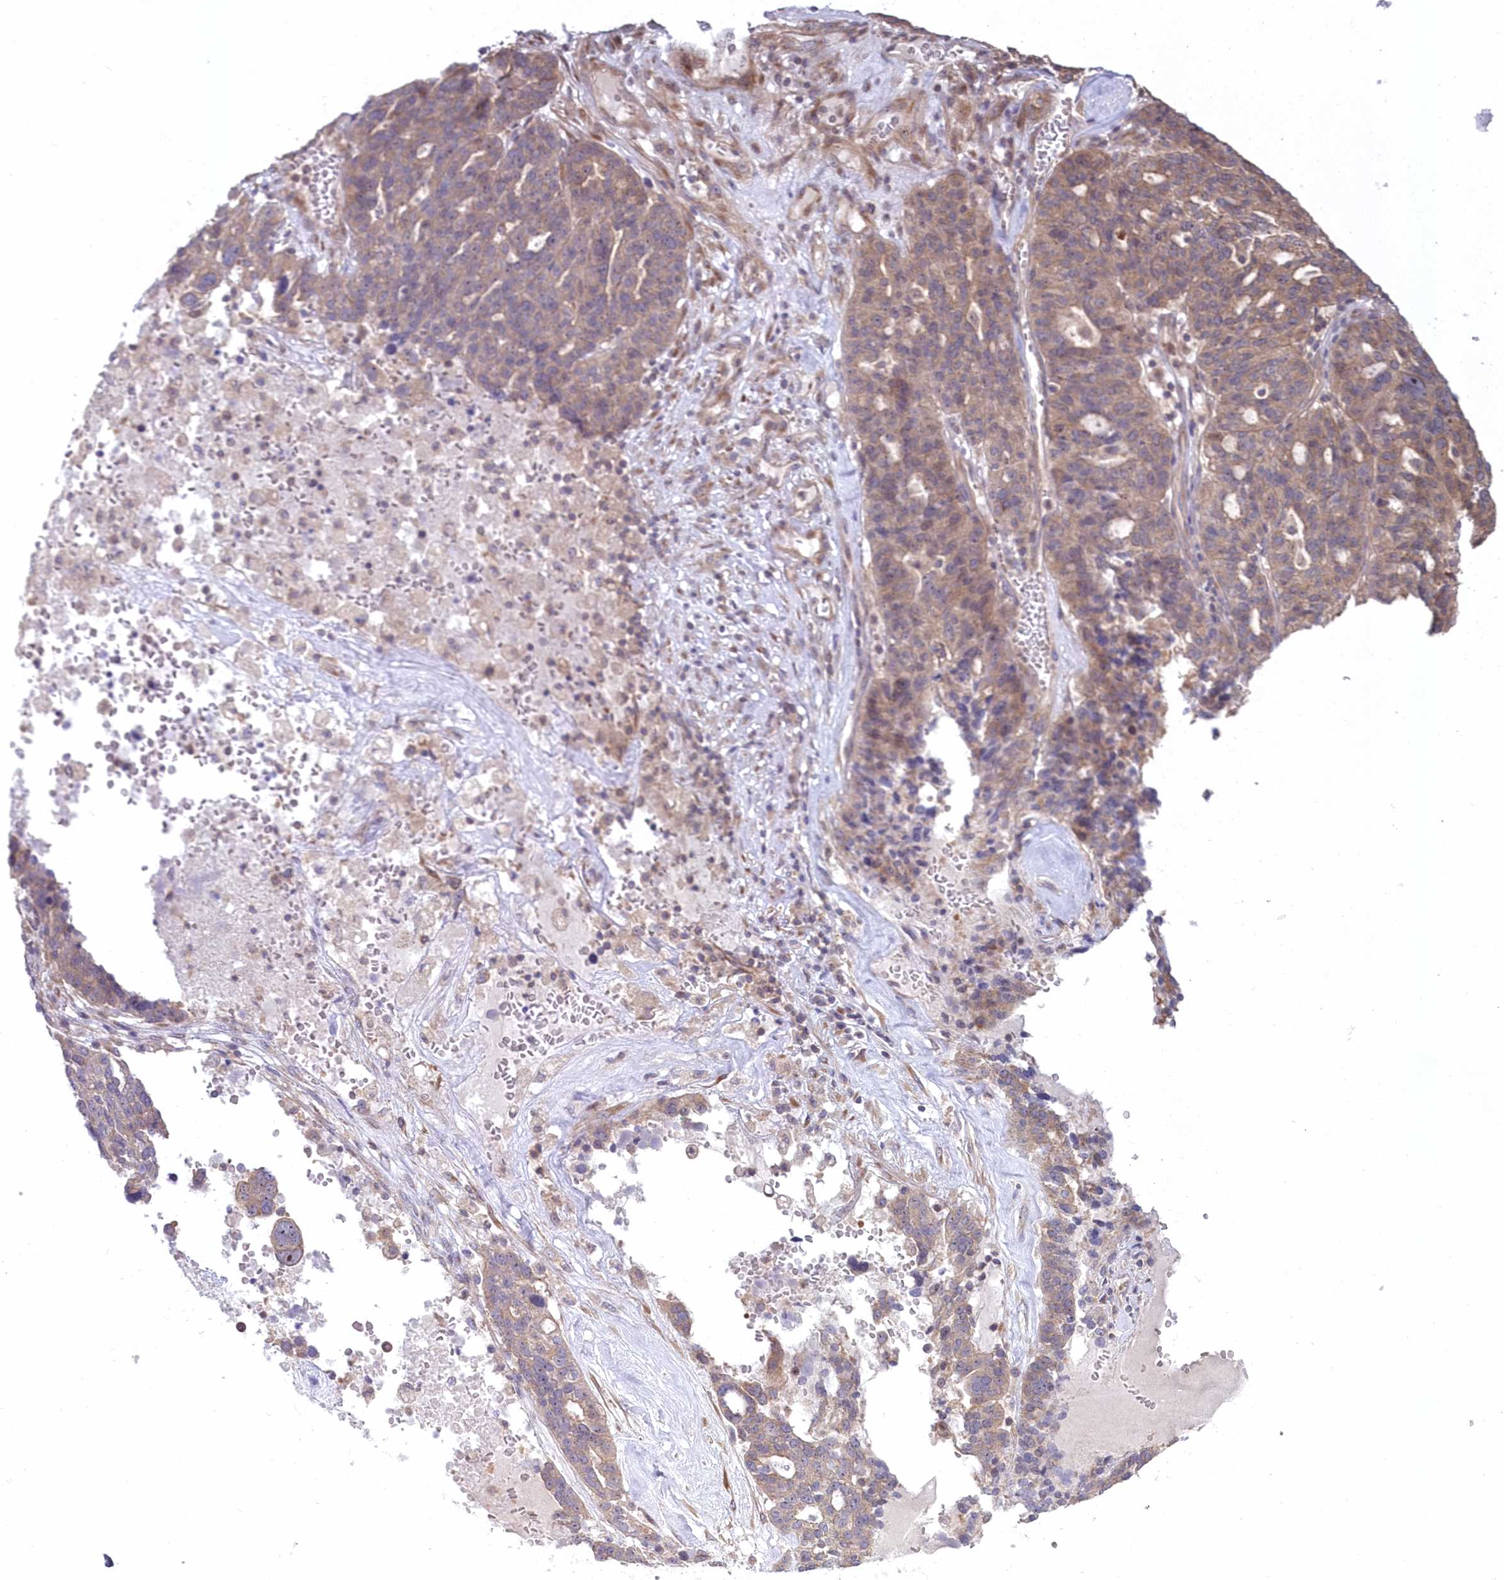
{"staining": {"intensity": "weak", "quantity": "25%-75%", "location": "cytoplasmic/membranous"}, "tissue": "ovarian cancer", "cell_type": "Tumor cells", "image_type": "cancer", "snomed": [{"axis": "morphology", "description": "Cystadenocarcinoma, serous, NOS"}, {"axis": "topography", "description": "Ovary"}], "caption": "Weak cytoplasmic/membranous expression is identified in about 25%-75% of tumor cells in ovarian cancer (serous cystadenocarcinoma).", "gene": "TBCA", "patient": {"sex": "female", "age": 59}}